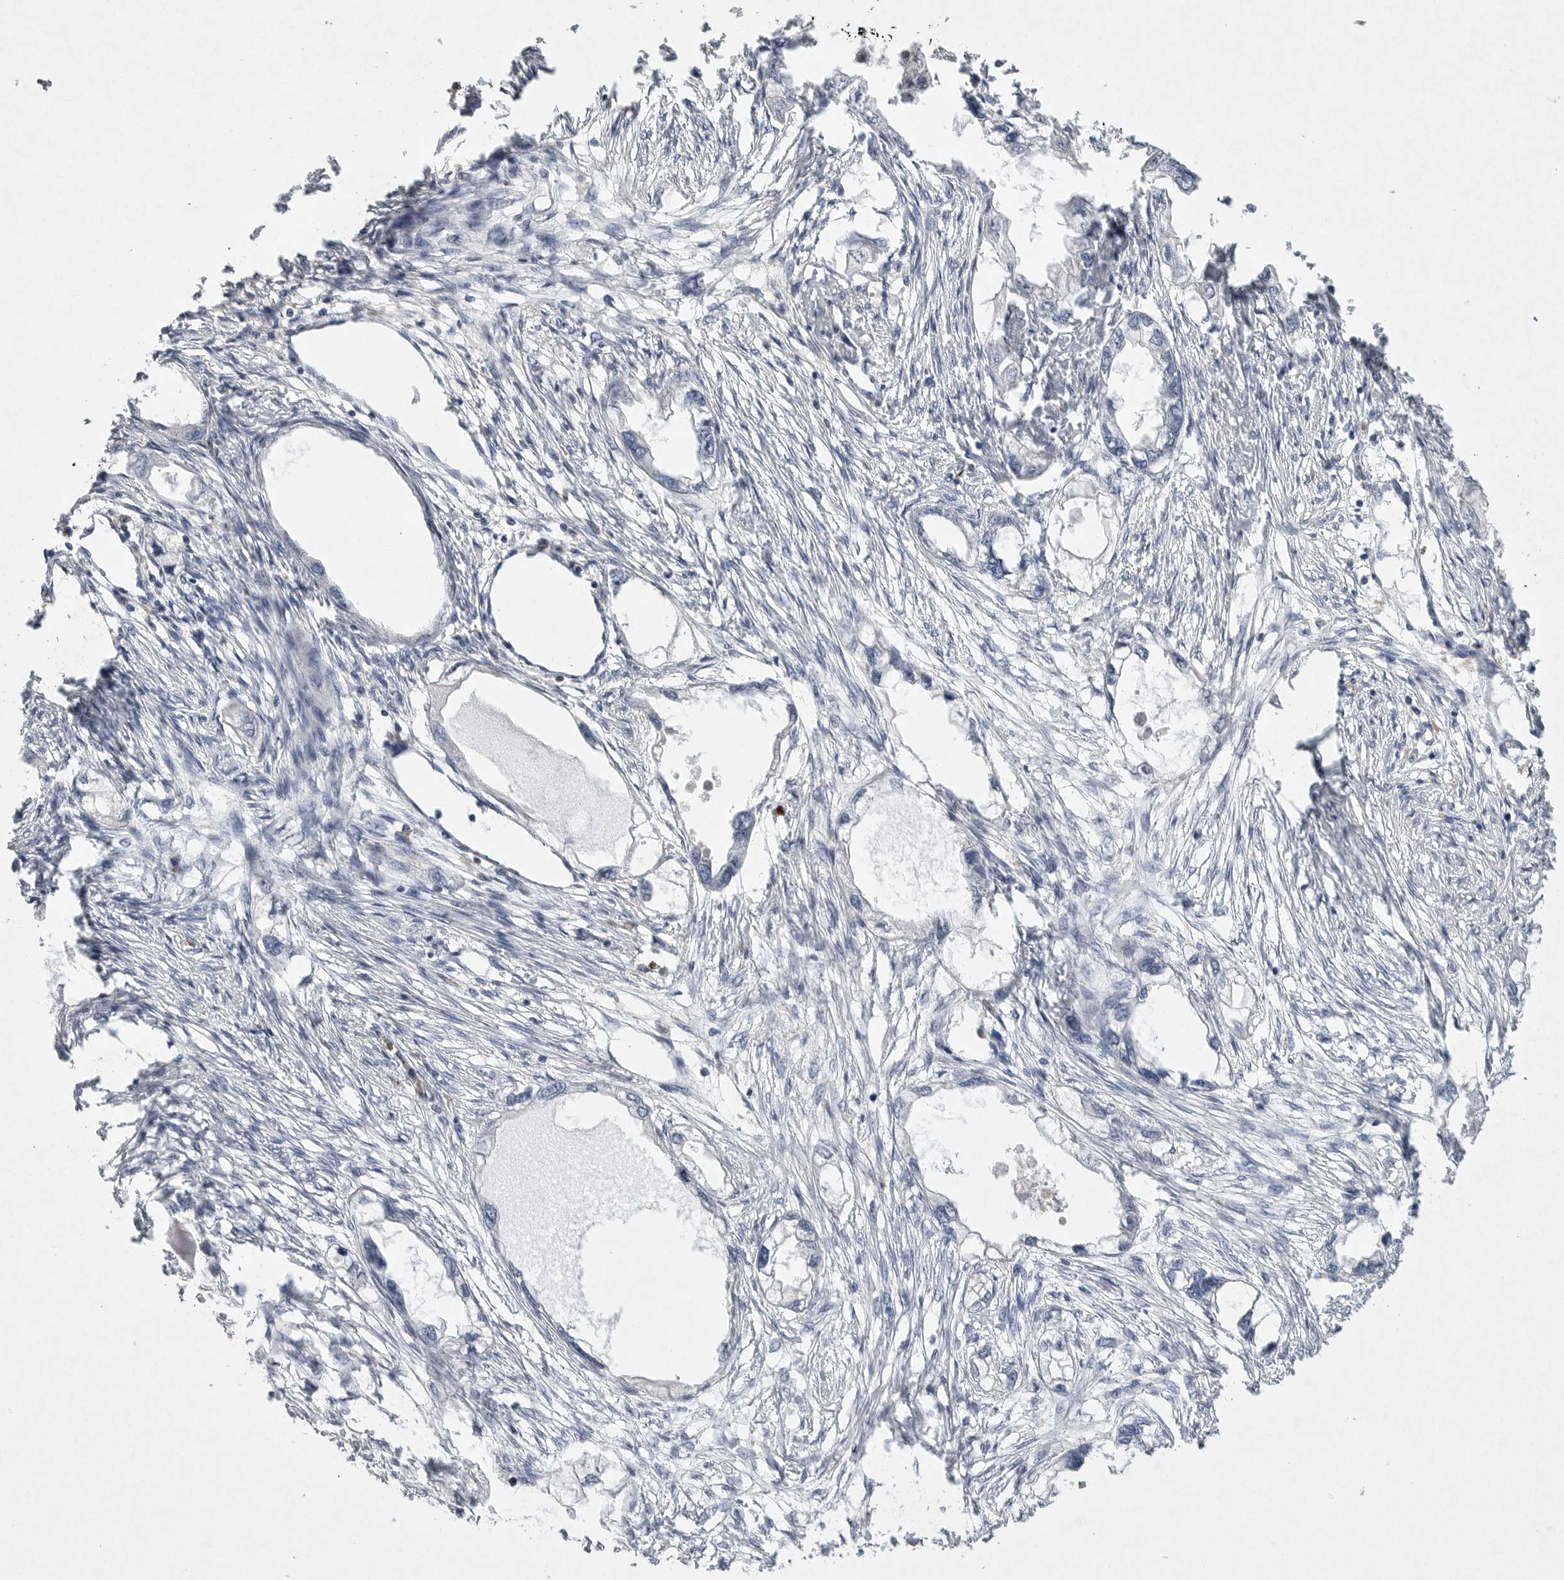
{"staining": {"intensity": "negative", "quantity": "none", "location": "none"}, "tissue": "endometrial cancer", "cell_type": "Tumor cells", "image_type": "cancer", "snomed": [{"axis": "morphology", "description": "Adenocarcinoma, NOS"}, {"axis": "morphology", "description": "Adenocarcinoma, metastatic, NOS"}, {"axis": "topography", "description": "Adipose tissue"}, {"axis": "topography", "description": "Endometrium"}], "caption": "DAB (3,3'-diaminobenzidine) immunohistochemical staining of human metastatic adenocarcinoma (endometrial) reveals no significant positivity in tumor cells. (DAB (3,3'-diaminobenzidine) immunohistochemistry (IHC) visualized using brightfield microscopy, high magnification).", "gene": "EDEM3", "patient": {"sex": "female", "age": 67}}